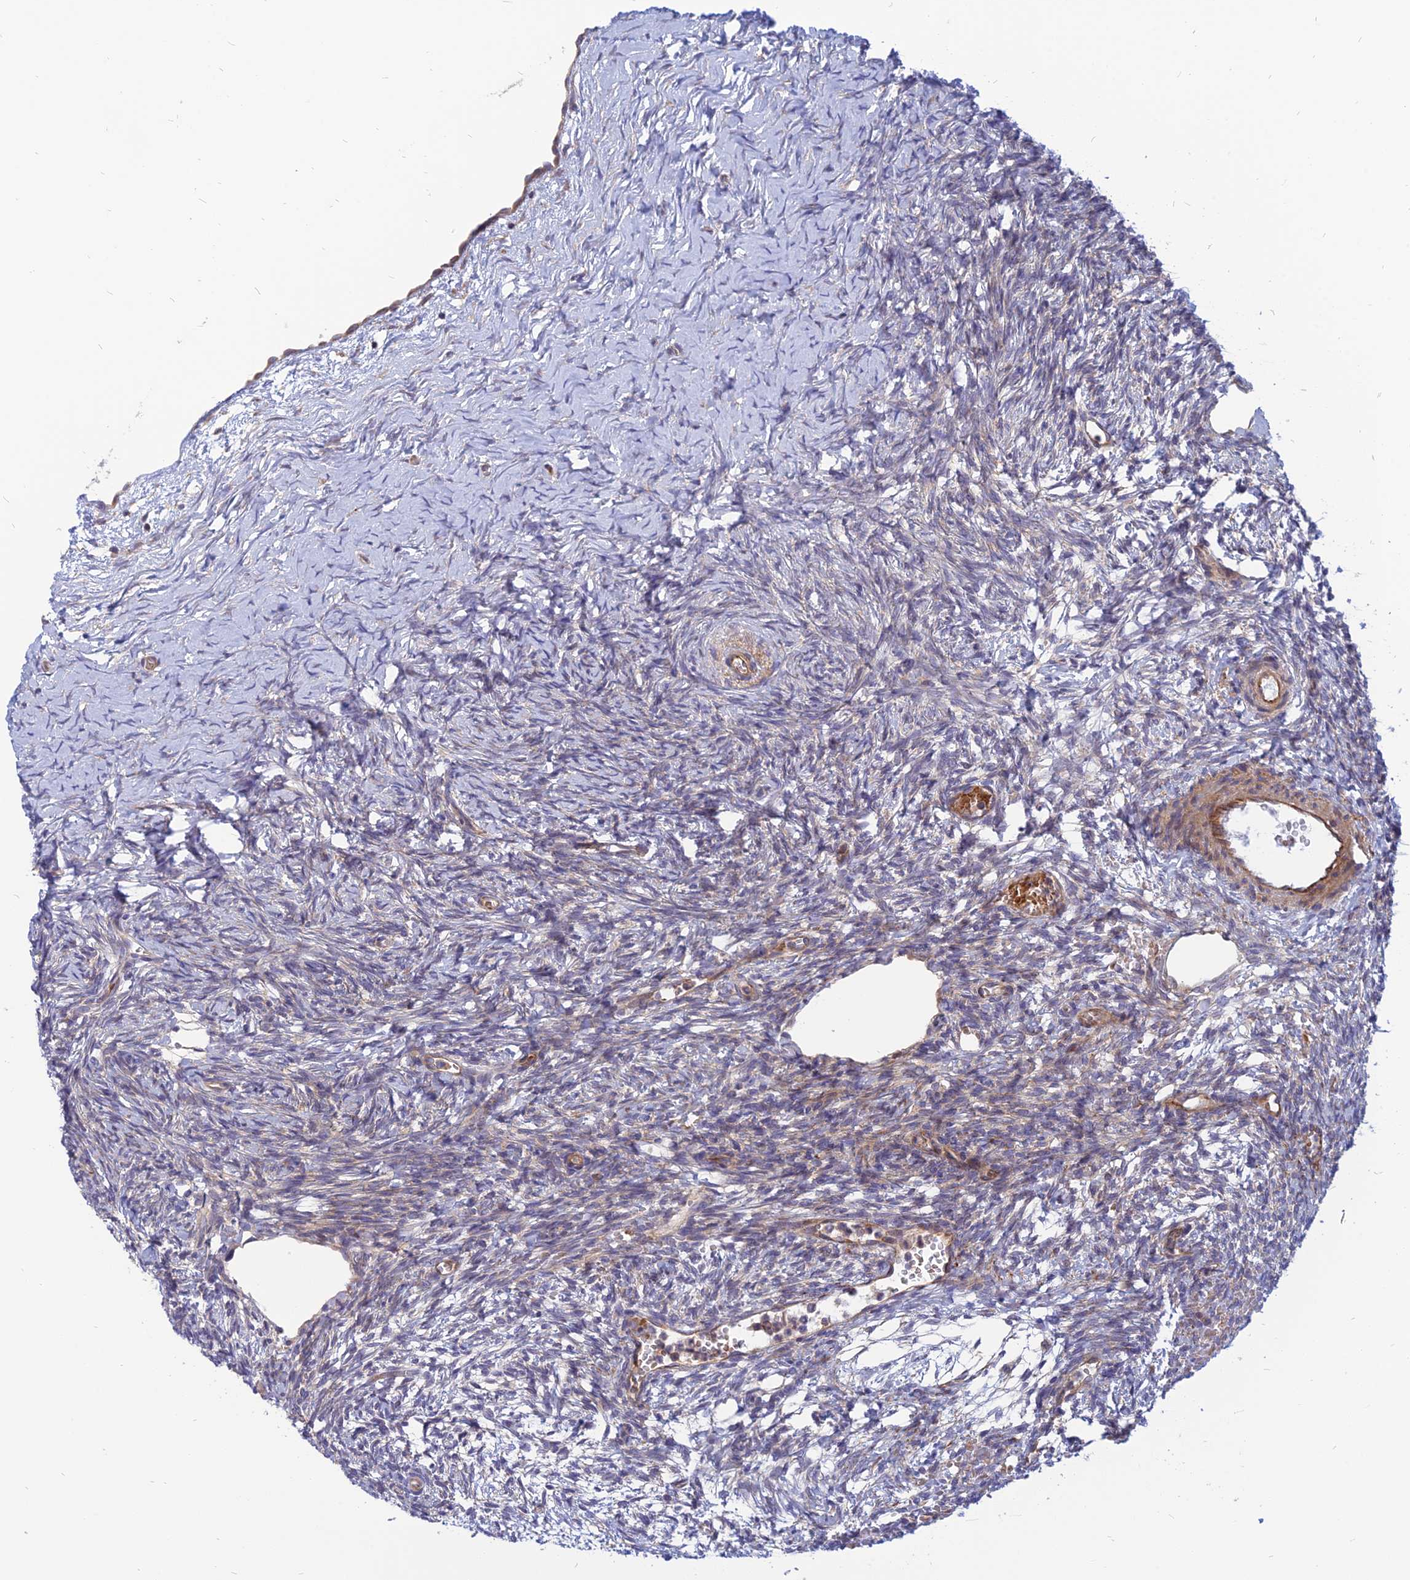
{"staining": {"intensity": "weak", "quantity": "25%-75%", "location": "cytoplasmic/membranous"}, "tissue": "ovary", "cell_type": "Ovarian stroma cells", "image_type": "normal", "snomed": [{"axis": "morphology", "description": "Normal tissue, NOS"}, {"axis": "topography", "description": "Ovary"}], "caption": "Protein staining shows weak cytoplasmic/membranous positivity in approximately 25%-75% of ovarian stroma cells in benign ovary.", "gene": "PHKA2", "patient": {"sex": "female", "age": 39}}